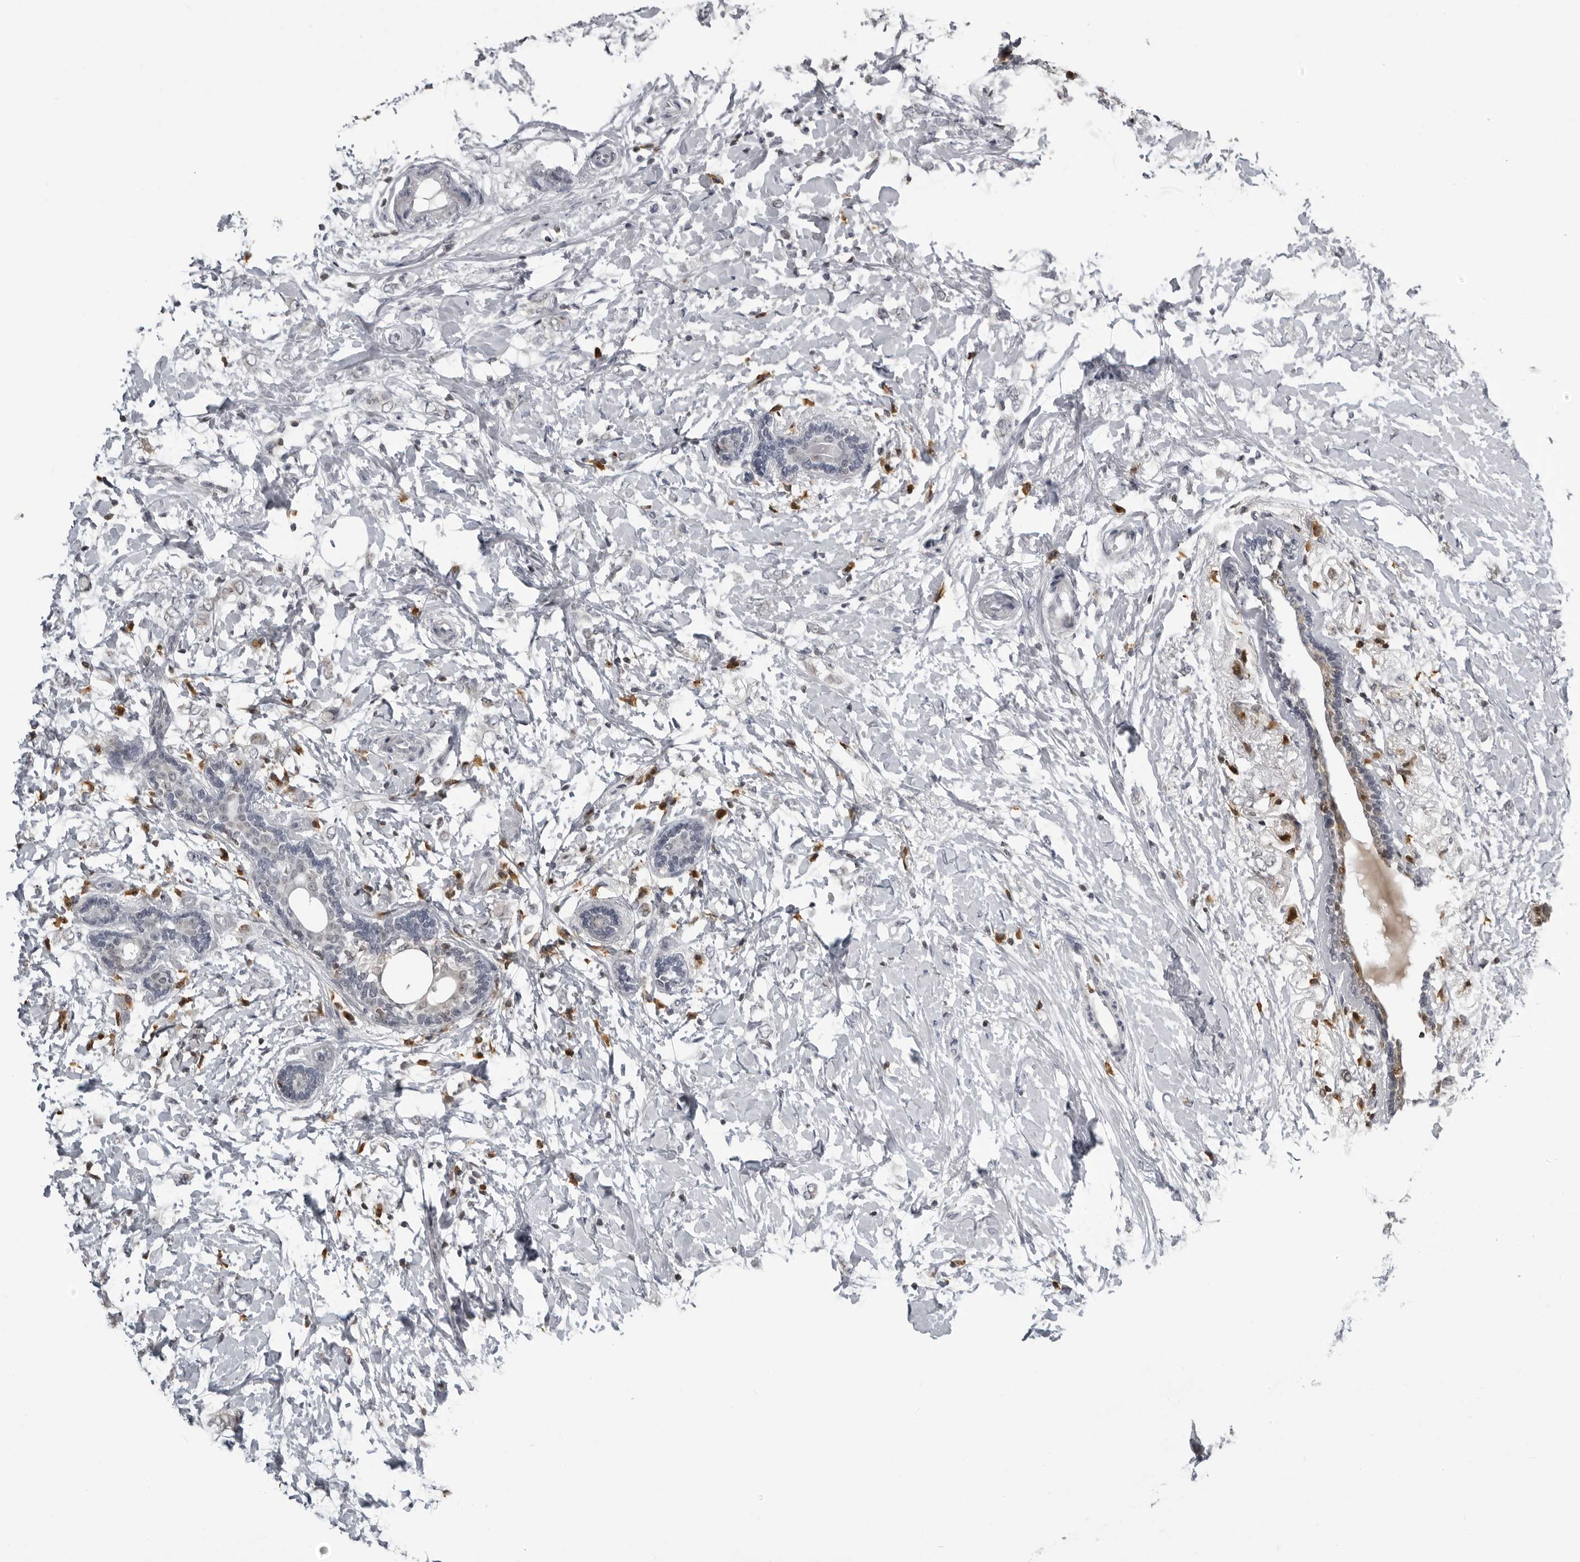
{"staining": {"intensity": "negative", "quantity": "none", "location": "none"}, "tissue": "breast cancer", "cell_type": "Tumor cells", "image_type": "cancer", "snomed": [{"axis": "morphology", "description": "Normal tissue, NOS"}, {"axis": "morphology", "description": "Lobular carcinoma"}, {"axis": "topography", "description": "Breast"}], "caption": "Histopathology image shows no significant protein staining in tumor cells of breast cancer (lobular carcinoma).", "gene": "RTCA", "patient": {"sex": "female", "age": 47}}